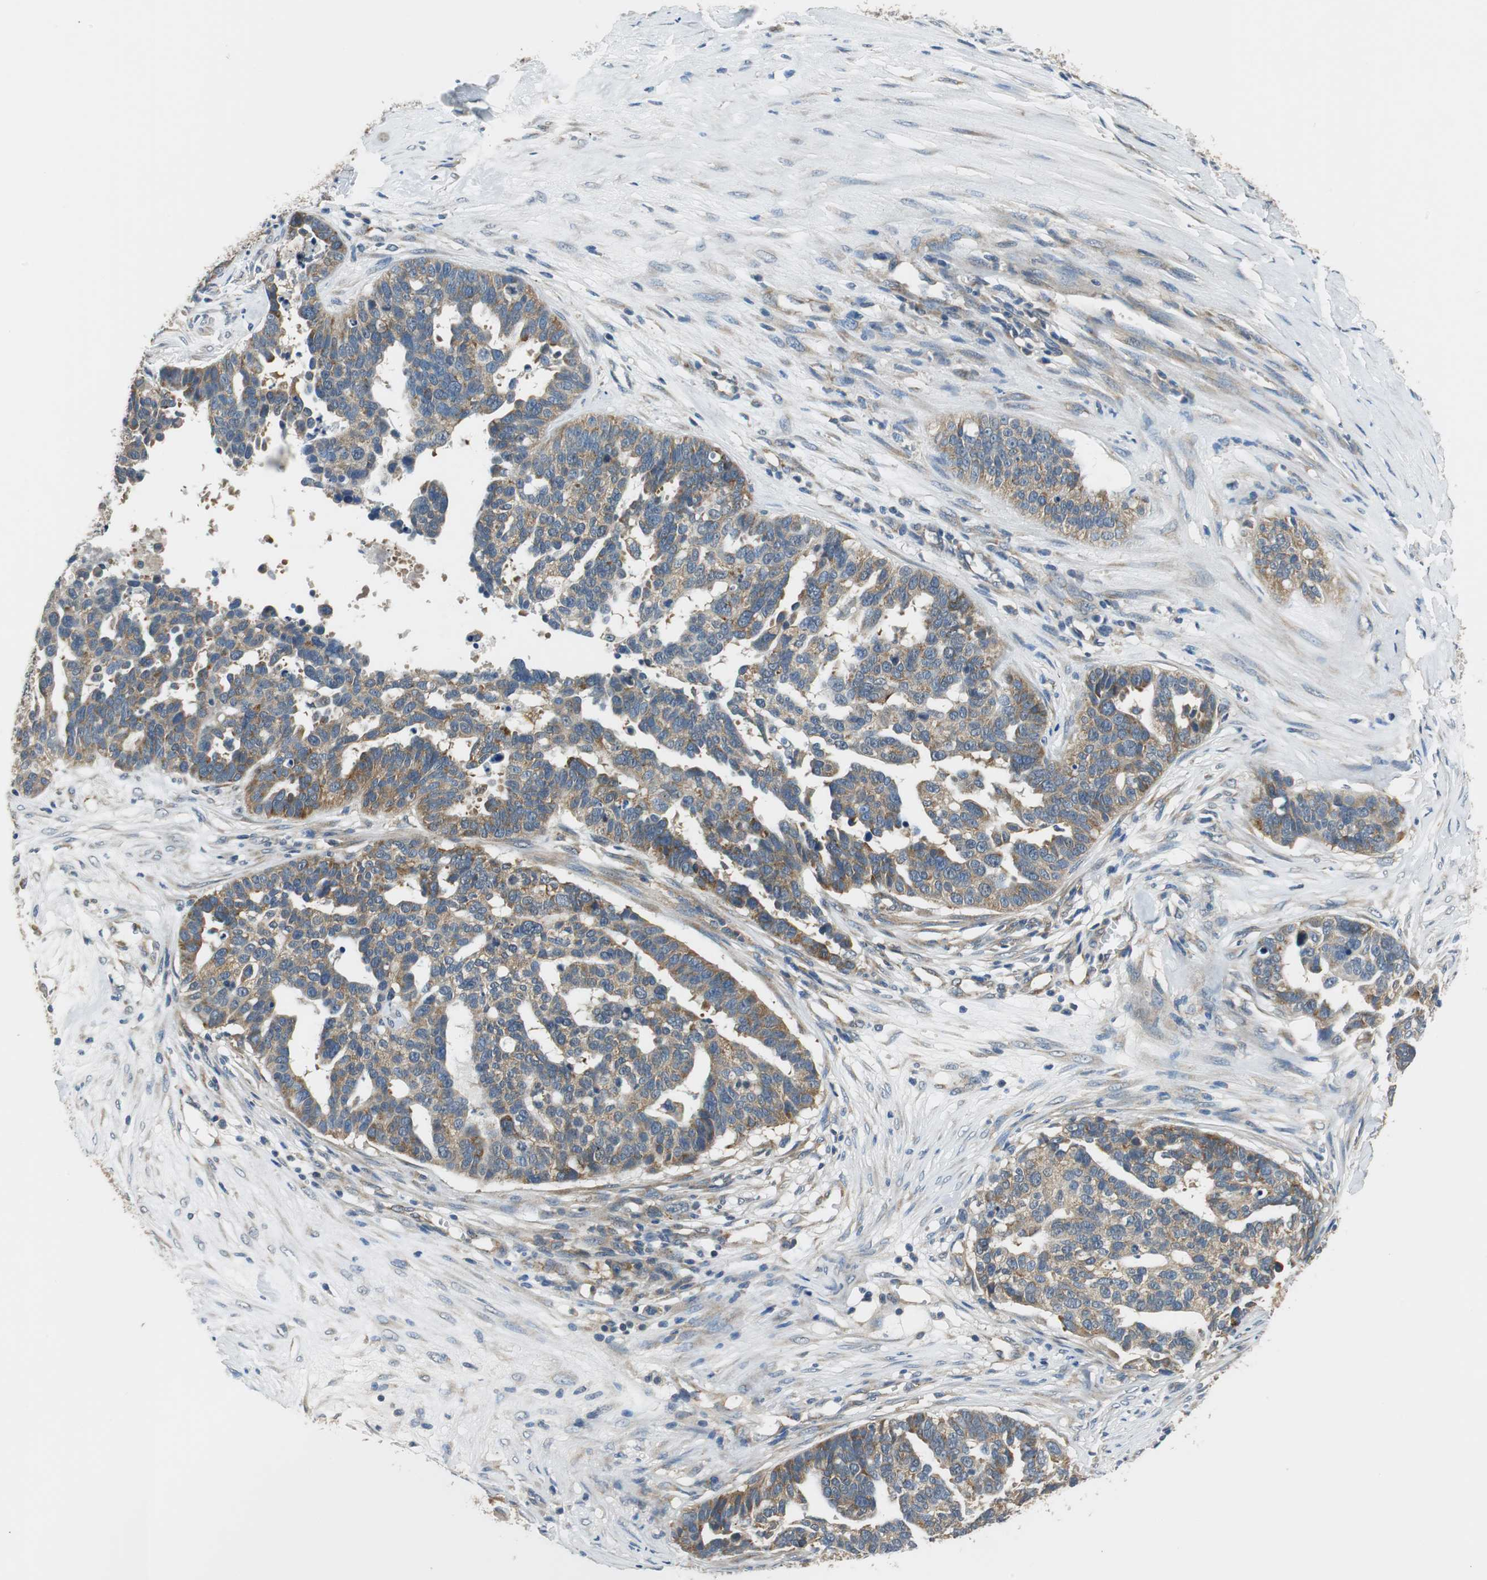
{"staining": {"intensity": "moderate", "quantity": ">75%", "location": "cytoplasmic/membranous"}, "tissue": "ovarian cancer", "cell_type": "Tumor cells", "image_type": "cancer", "snomed": [{"axis": "morphology", "description": "Cystadenocarcinoma, serous, NOS"}, {"axis": "topography", "description": "Ovary"}], "caption": "Protein analysis of ovarian serous cystadenocarcinoma tissue displays moderate cytoplasmic/membranous staining in approximately >75% of tumor cells.", "gene": "CNOT3", "patient": {"sex": "female", "age": 59}}